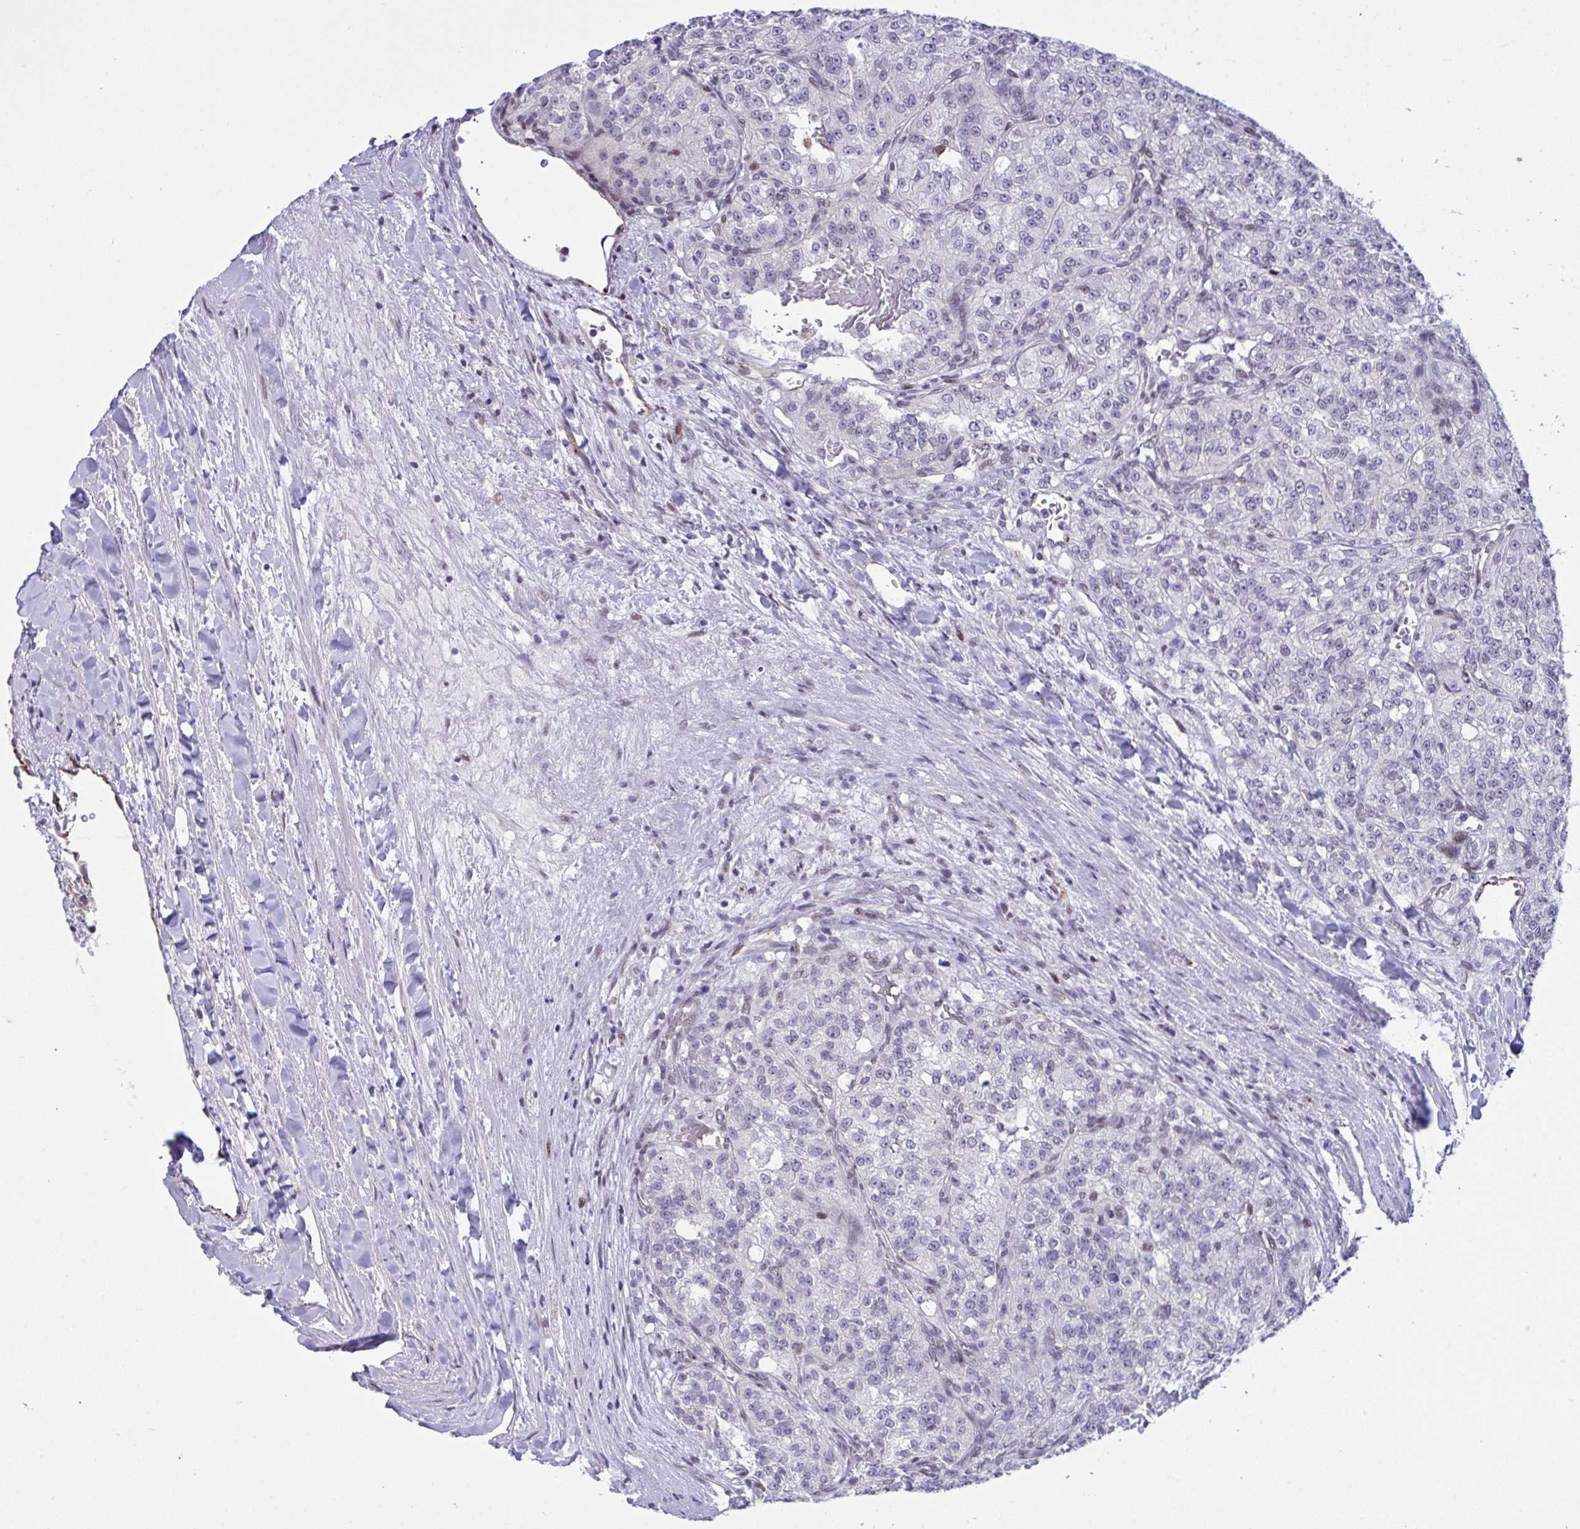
{"staining": {"intensity": "negative", "quantity": "none", "location": "none"}, "tissue": "renal cancer", "cell_type": "Tumor cells", "image_type": "cancer", "snomed": [{"axis": "morphology", "description": "Adenocarcinoma, NOS"}, {"axis": "topography", "description": "Kidney"}], "caption": "The immunohistochemistry image has no significant staining in tumor cells of adenocarcinoma (renal) tissue.", "gene": "ZFHX3", "patient": {"sex": "female", "age": 63}}